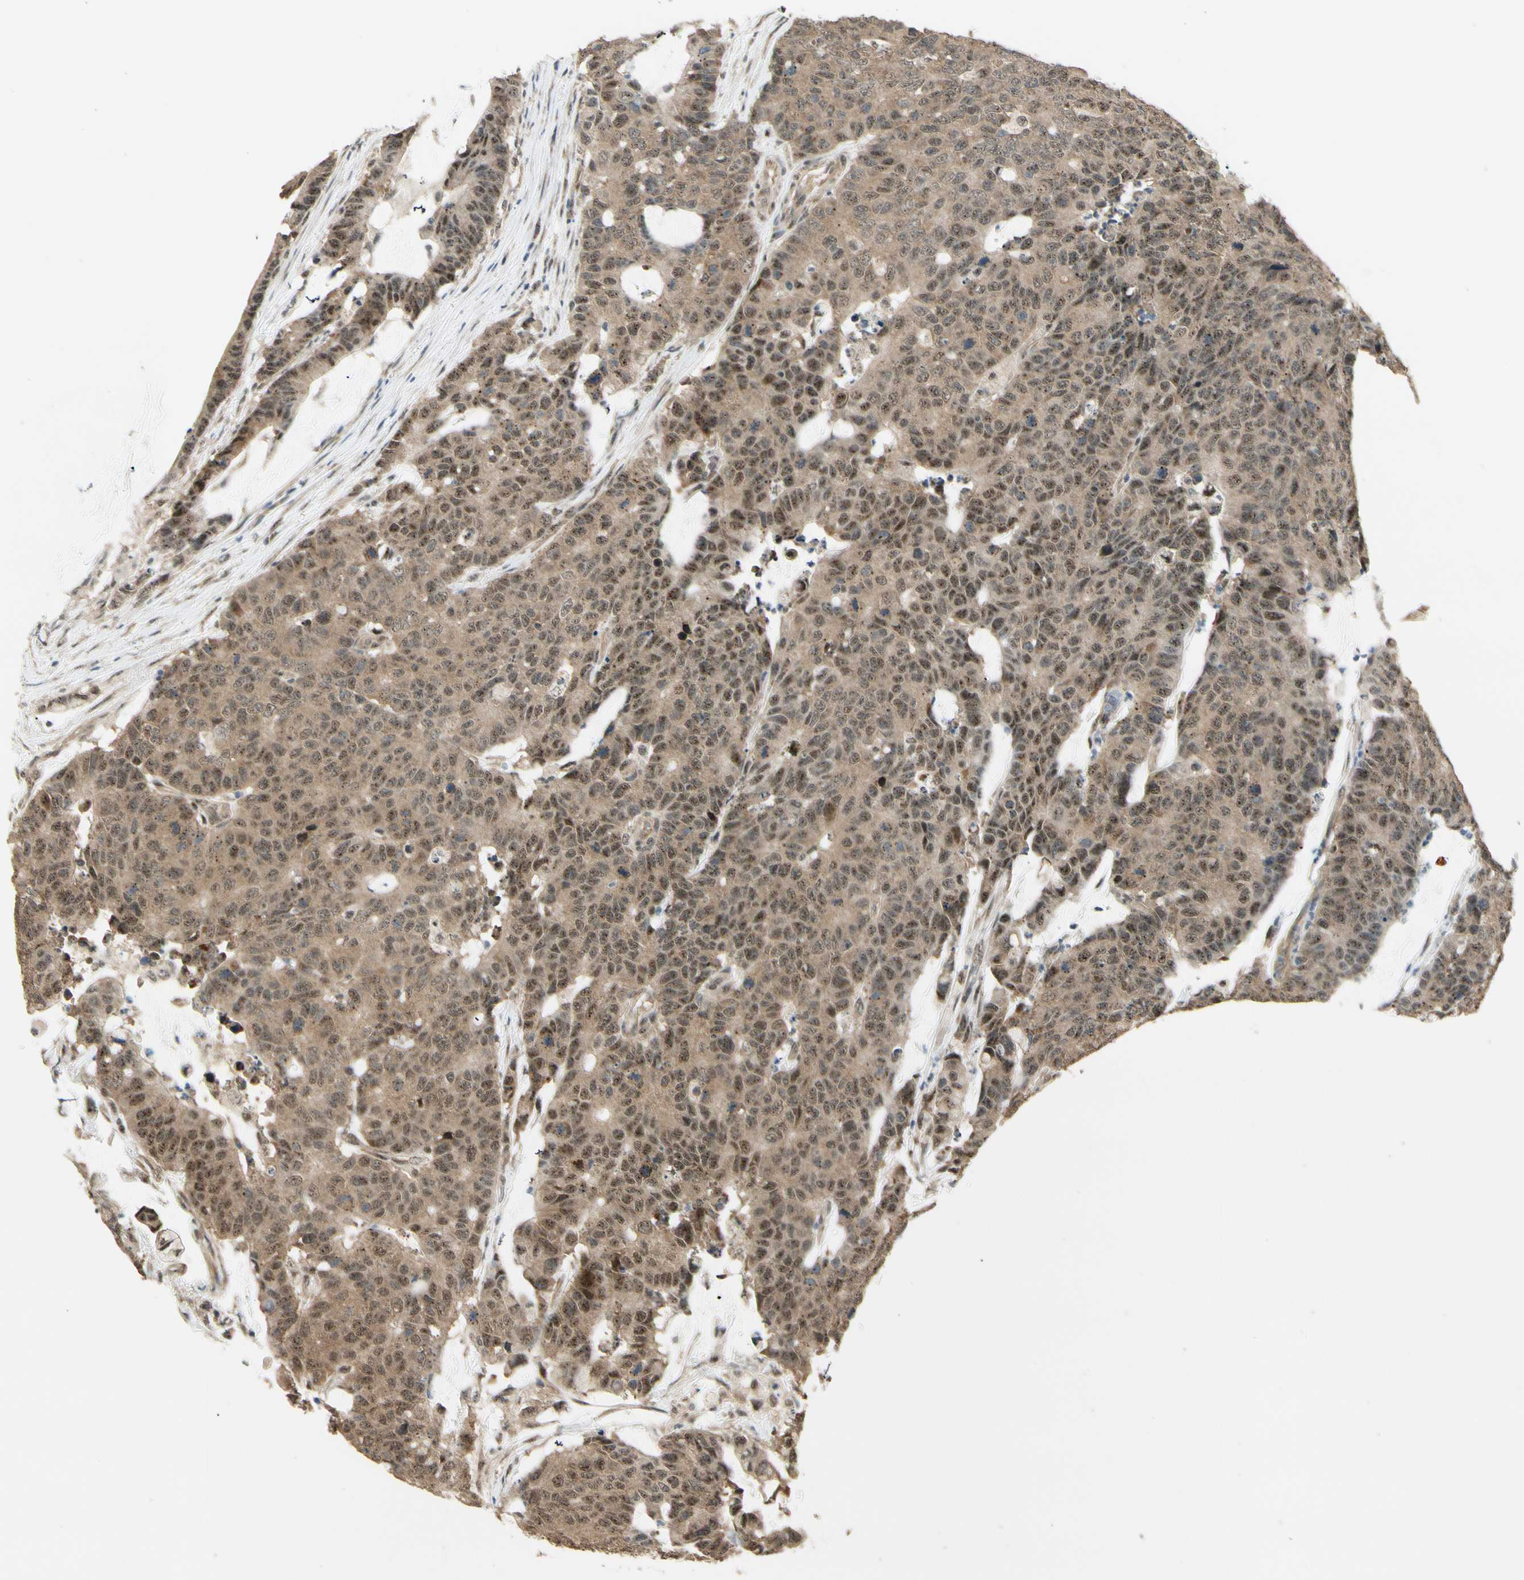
{"staining": {"intensity": "moderate", "quantity": ">75%", "location": "cytoplasmic/membranous,nuclear"}, "tissue": "colorectal cancer", "cell_type": "Tumor cells", "image_type": "cancer", "snomed": [{"axis": "morphology", "description": "Adenocarcinoma, NOS"}, {"axis": "topography", "description": "Colon"}], "caption": "This micrograph exhibits IHC staining of colorectal cancer (adenocarcinoma), with medium moderate cytoplasmic/membranous and nuclear positivity in about >75% of tumor cells.", "gene": "MCPH1", "patient": {"sex": "female", "age": 86}}